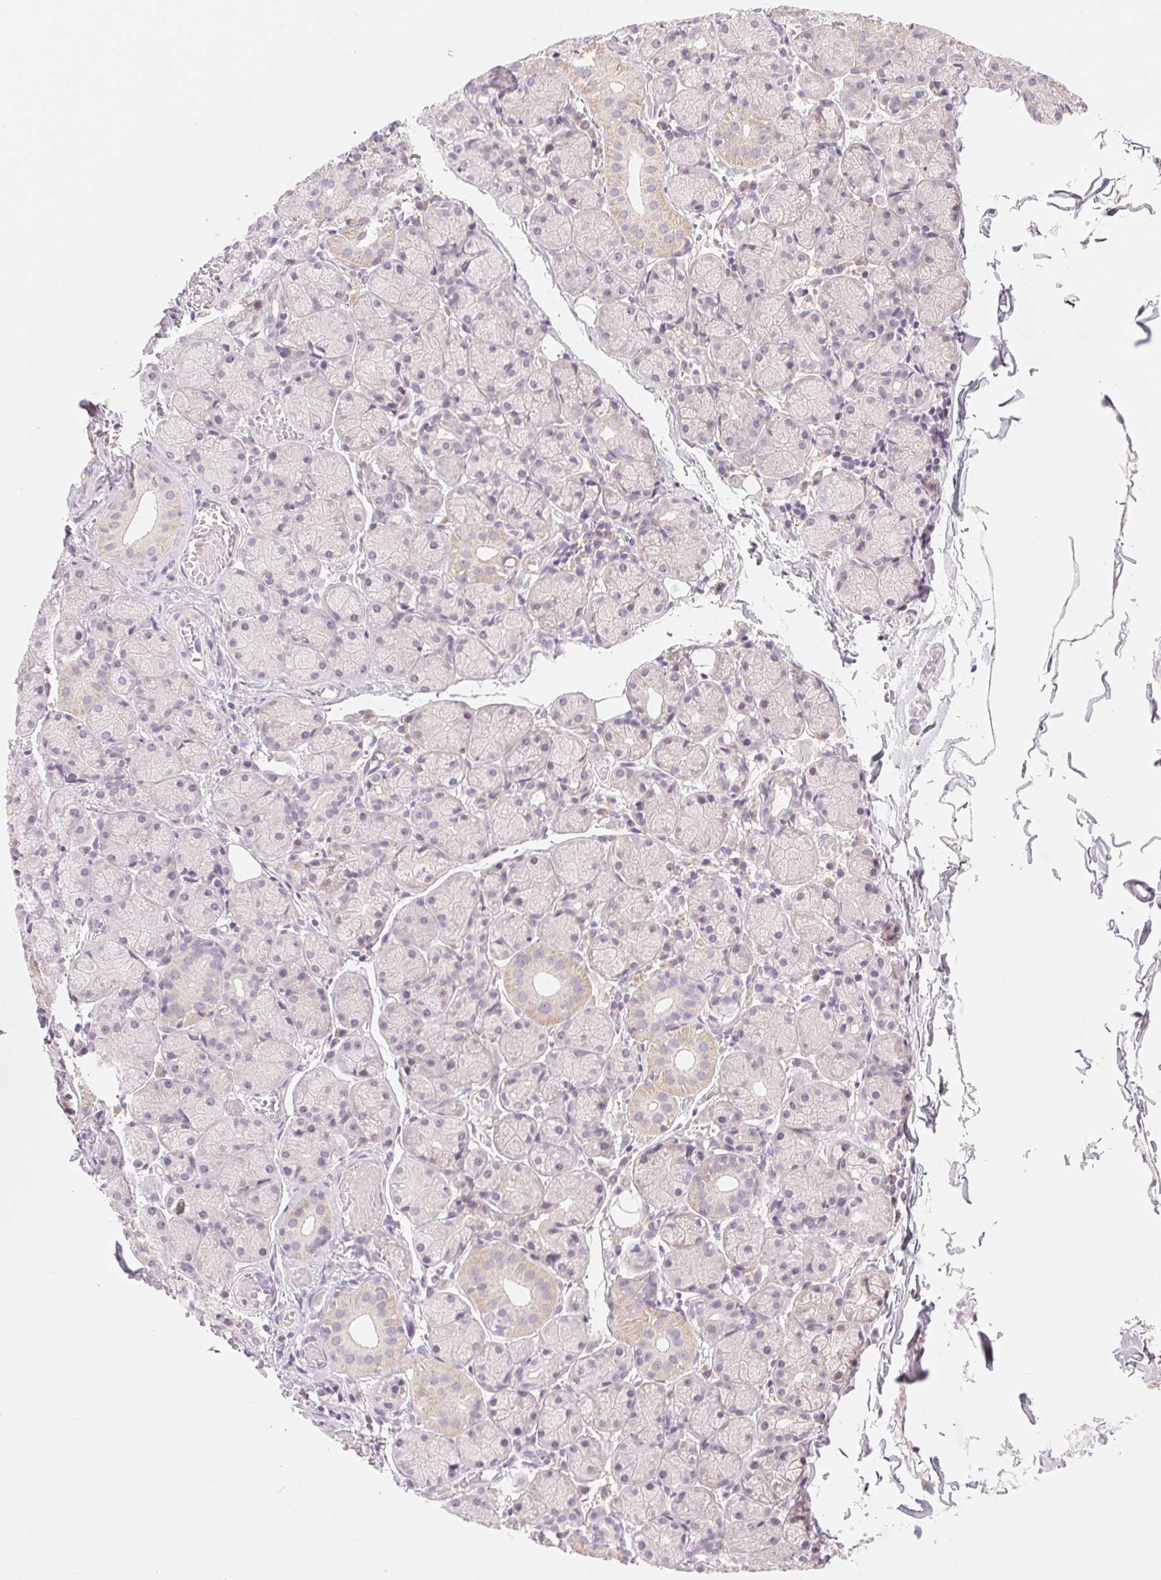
{"staining": {"intensity": "weak", "quantity": "<25%", "location": "cytoplasmic/membranous"}, "tissue": "salivary gland", "cell_type": "Glandular cells", "image_type": "normal", "snomed": [{"axis": "morphology", "description": "Normal tissue, NOS"}, {"axis": "topography", "description": "Salivary gland"}, {"axis": "topography", "description": "Peripheral nerve tissue"}], "caption": "There is no significant staining in glandular cells of salivary gland. The staining is performed using DAB (3,3'-diaminobenzidine) brown chromogen with nuclei counter-stained in using hematoxylin.", "gene": "MYBL1", "patient": {"sex": "female", "age": 24}}